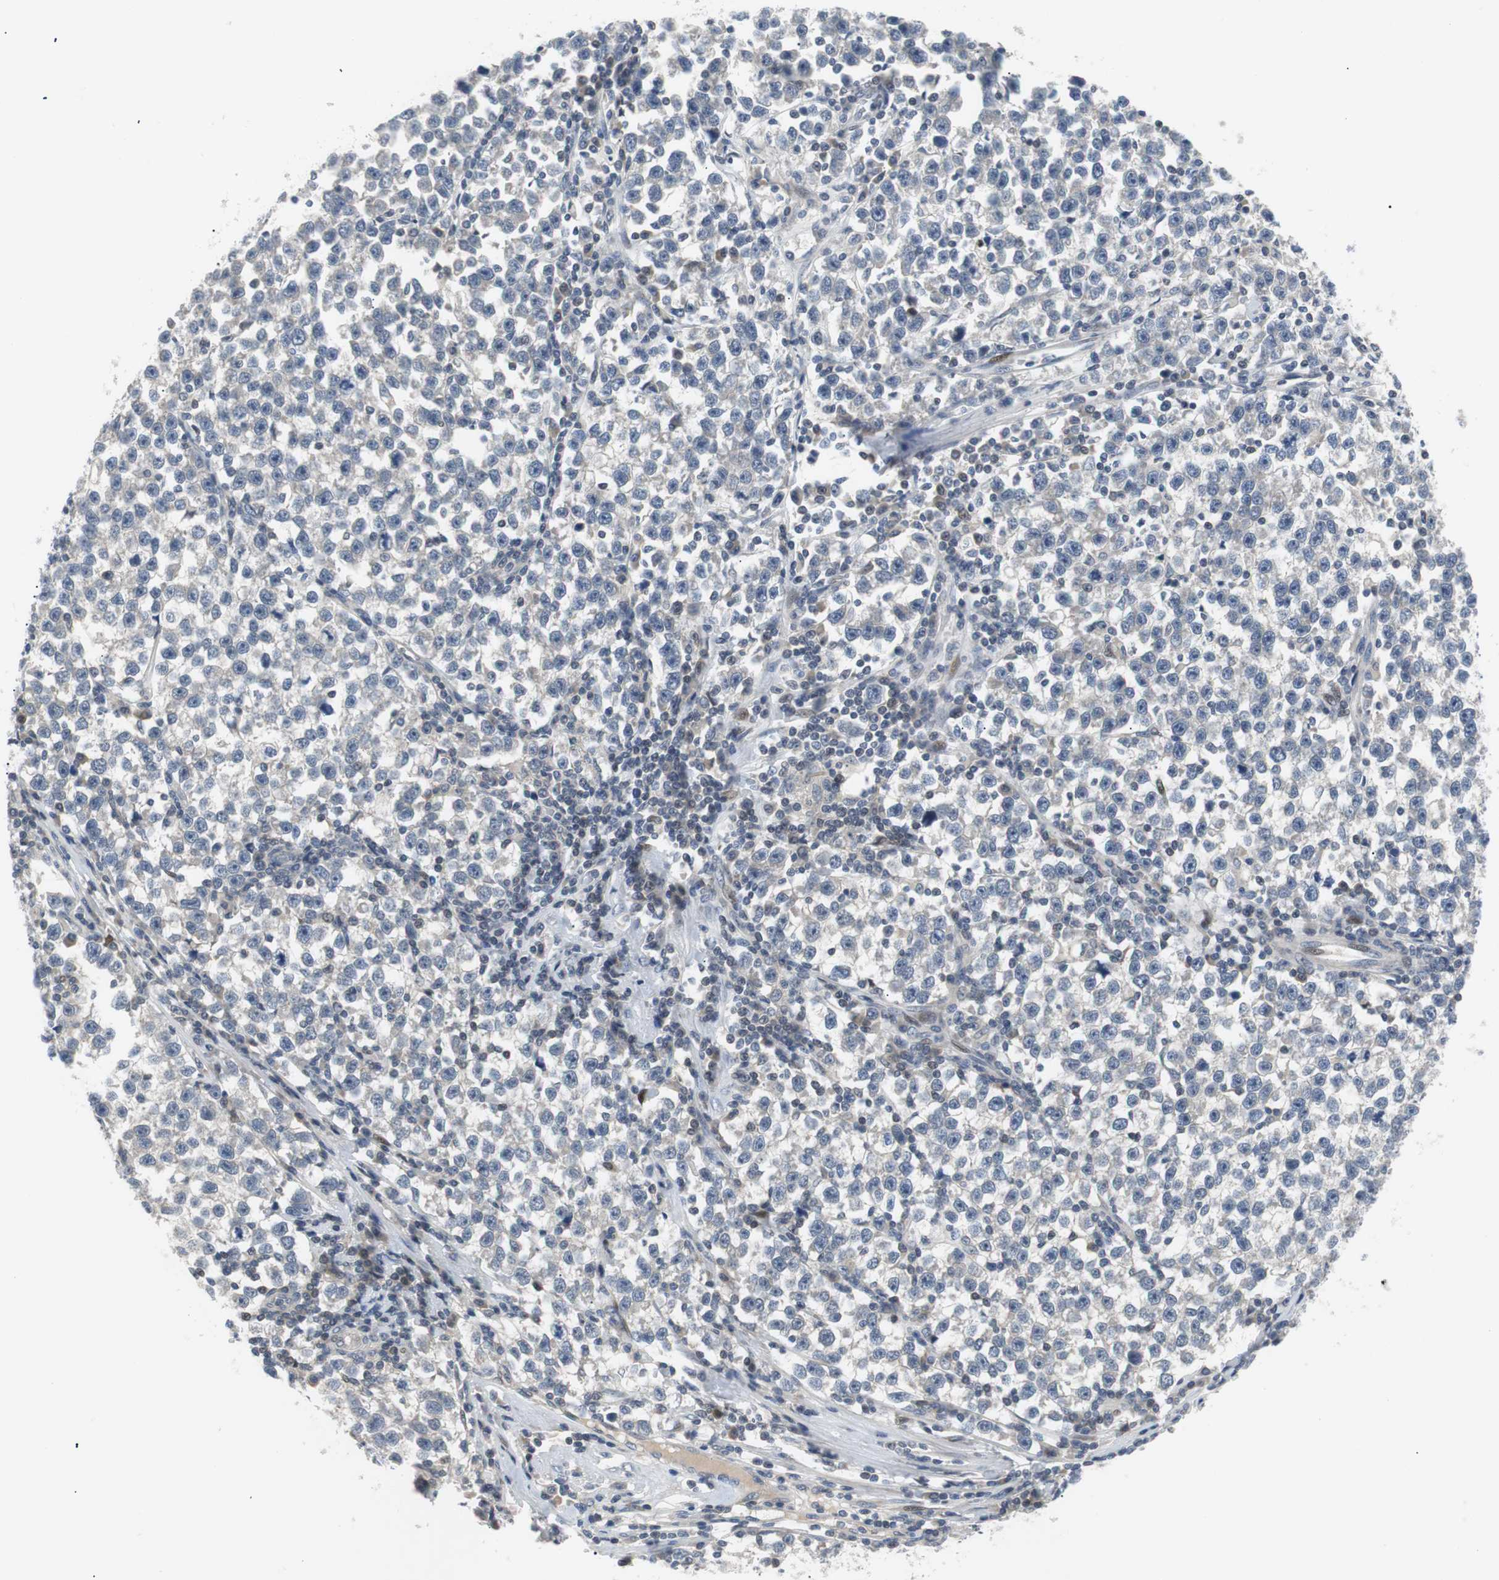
{"staining": {"intensity": "negative", "quantity": "none", "location": "none"}, "tissue": "testis cancer", "cell_type": "Tumor cells", "image_type": "cancer", "snomed": [{"axis": "morphology", "description": "Seminoma, NOS"}, {"axis": "topography", "description": "Testis"}], "caption": "Human testis cancer stained for a protein using immunohistochemistry exhibits no staining in tumor cells.", "gene": "MAP2K4", "patient": {"sex": "male", "age": 43}}